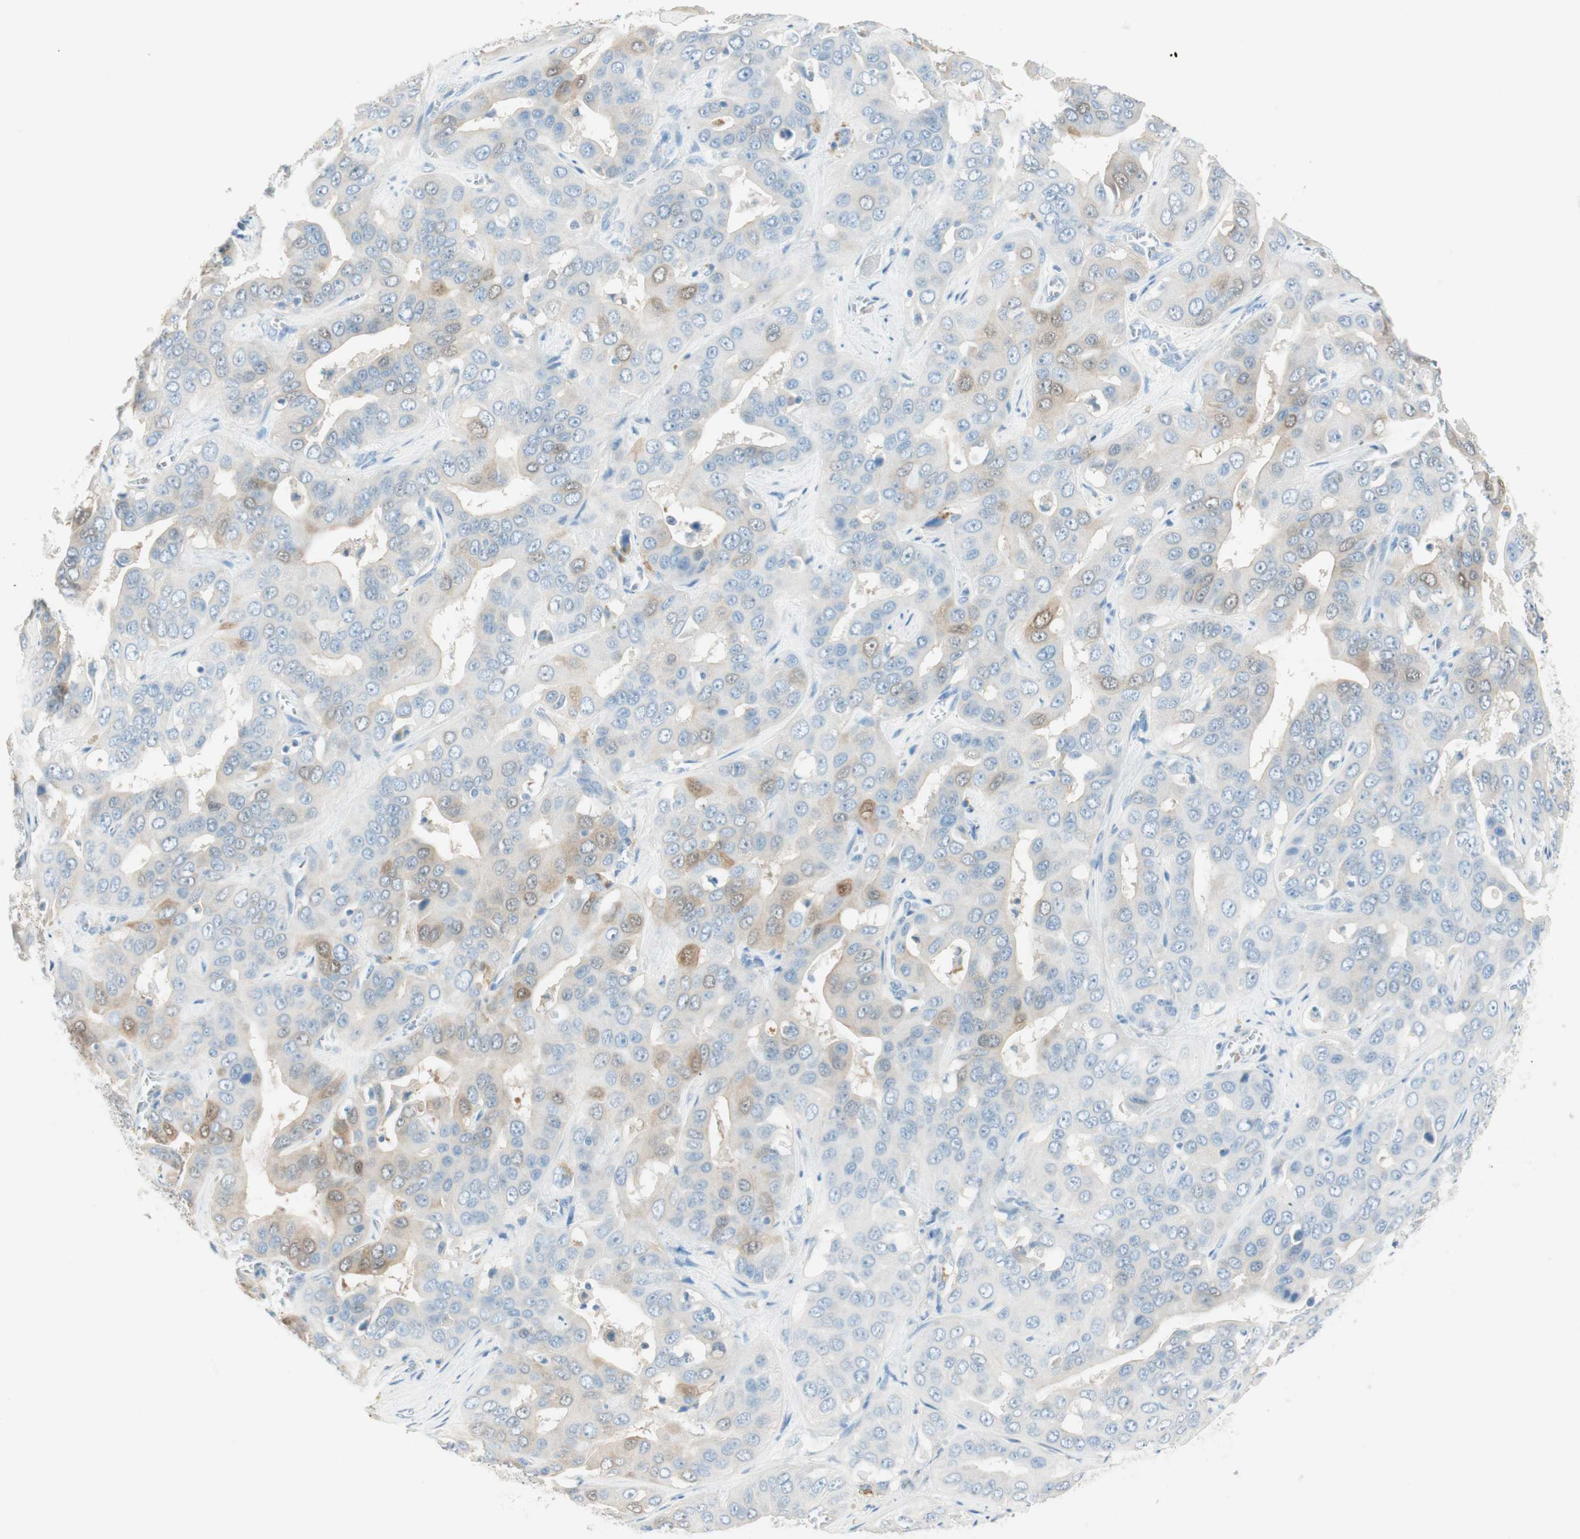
{"staining": {"intensity": "moderate", "quantity": "<25%", "location": "cytoplasmic/membranous,nuclear"}, "tissue": "liver cancer", "cell_type": "Tumor cells", "image_type": "cancer", "snomed": [{"axis": "morphology", "description": "Cholangiocarcinoma"}, {"axis": "topography", "description": "Liver"}], "caption": "Tumor cells demonstrate low levels of moderate cytoplasmic/membranous and nuclear positivity in approximately <25% of cells in human cholangiocarcinoma (liver). (Stains: DAB in brown, nuclei in blue, Microscopy: brightfield microscopy at high magnification).", "gene": "HPGD", "patient": {"sex": "female", "age": 52}}